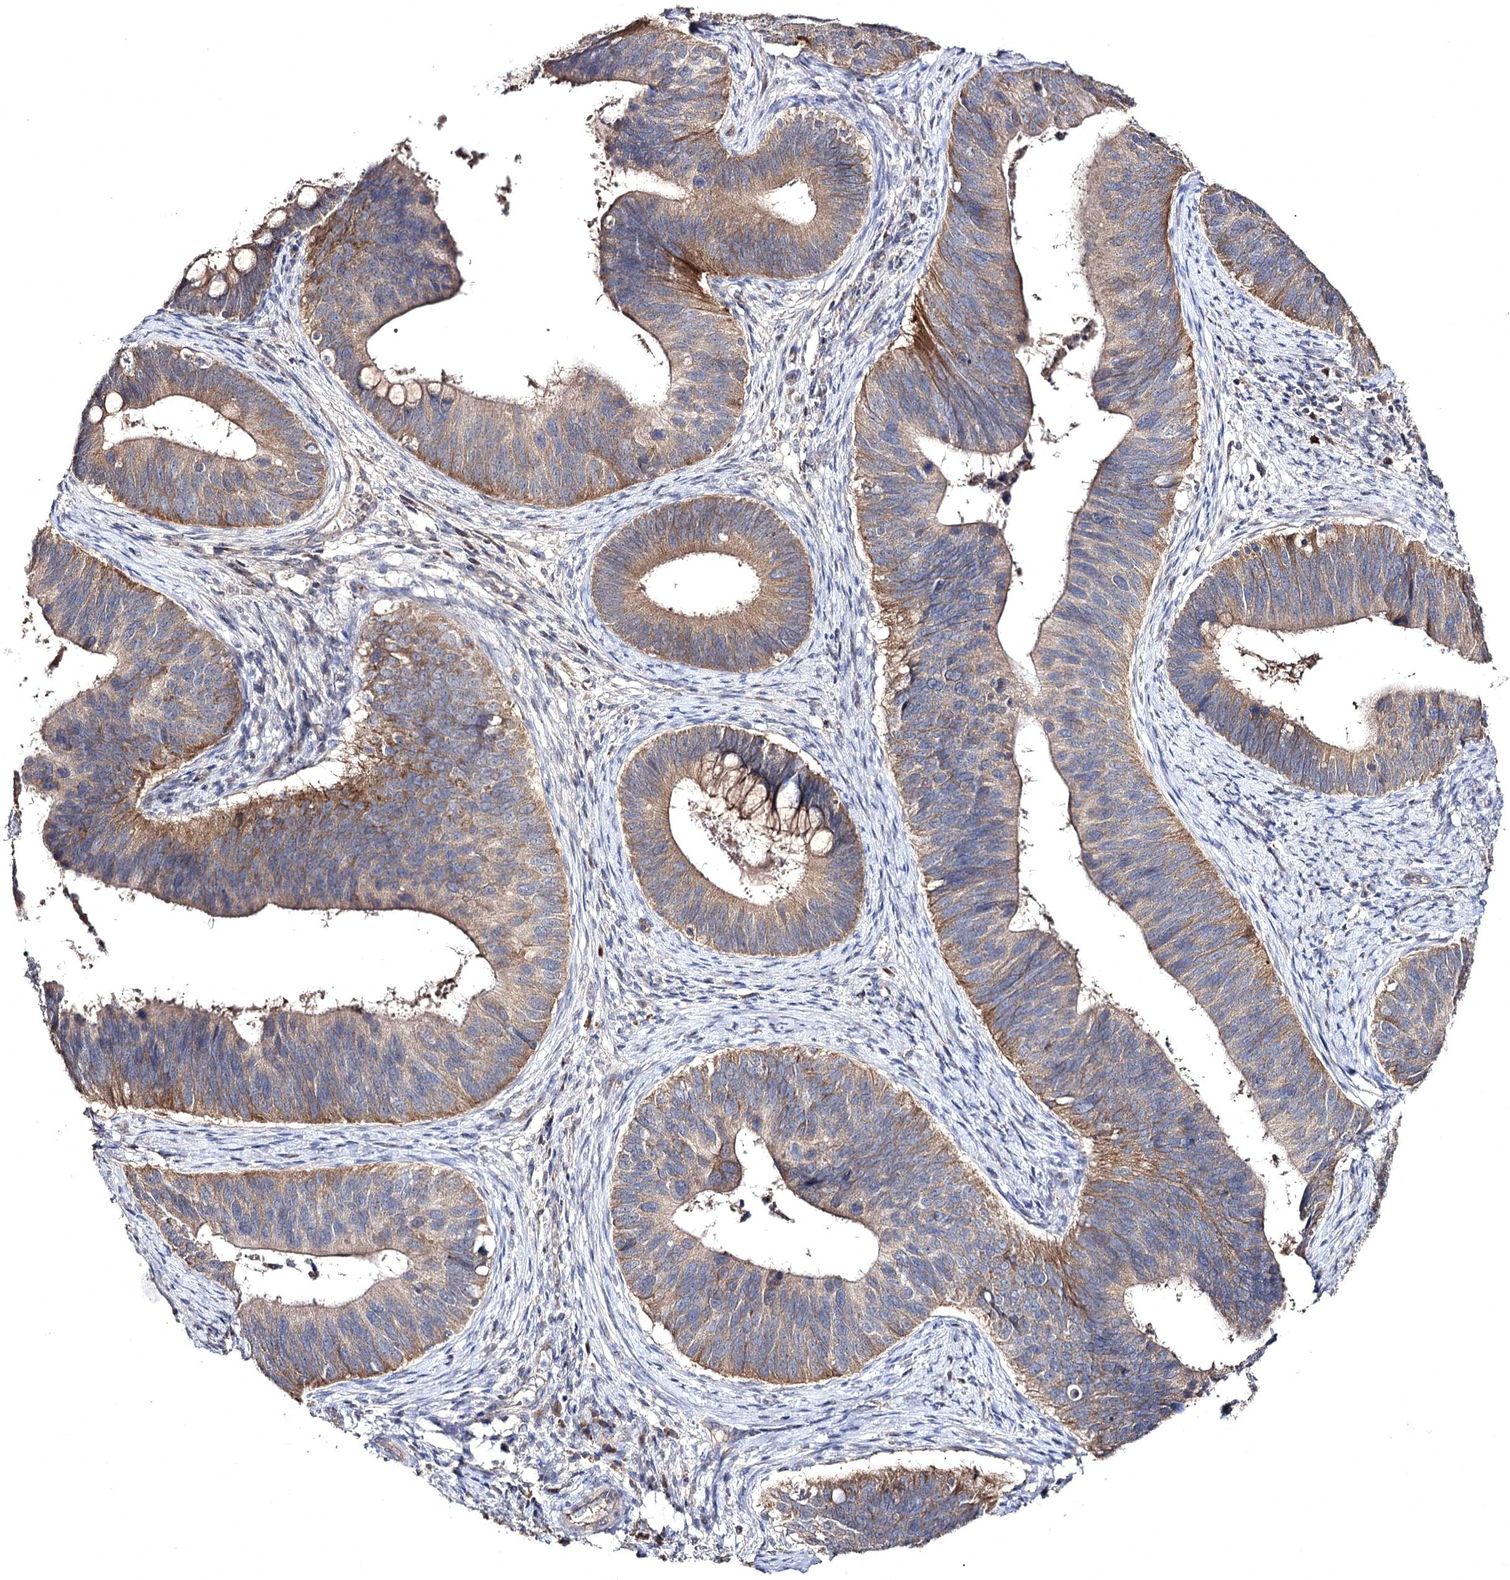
{"staining": {"intensity": "moderate", "quantity": "25%-75%", "location": "cytoplasmic/membranous"}, "tissue": "cervical cancer", "cell_type": "Tumor cells", "image_type": "cancer", "snomed": [{"axis": "morphology", "description": "Adenocarcinoma, NOS"}, {"axis": "topography", "description": "Cervix"}], "caption": "Adenocarcinoma (cervical) stained with a protein marker reveals moderate staining in tumor cells.", "gene": "SEMA4G", "patient": {"sex": "female", "age": 42}}